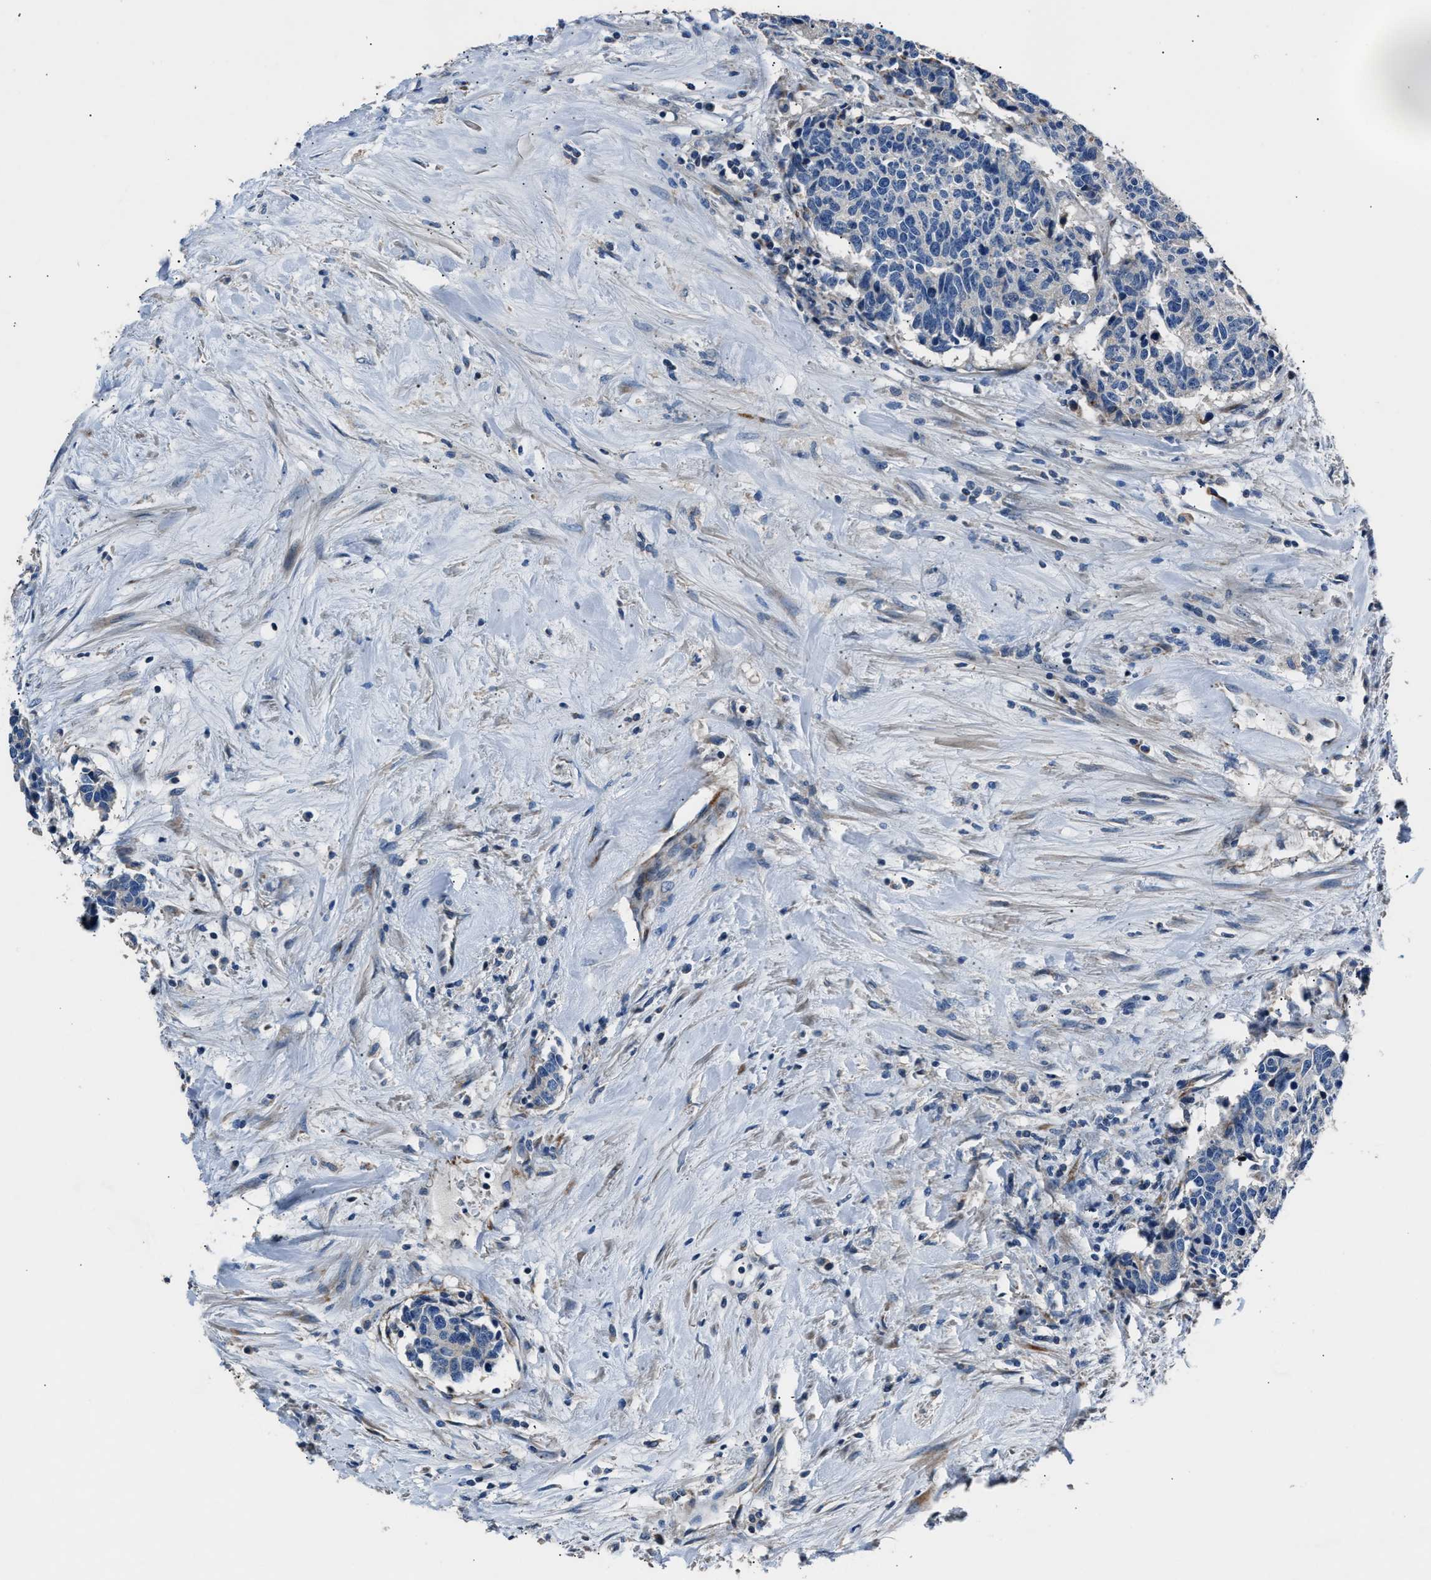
{"staining": {"intensity": "negative", "quantity": "none", "location": "none"}, "tissue": "carcinoid", "cell_type": "Tumor cells", "image_type": "cancer", "snomed": [{"axis": "morphology", "description": "Carcinoma, NOS"}, {"axis": "morphology", "description": "Carcinoid, malignant, NOS"}, {"axis": "topography", "description": "Urinary bladder"}], "caption": "The image demonstrates no staining of tumor cells in carcinoid.", "gene": "DNAJC24", "patient": {"sex": "male", "age": 57}}